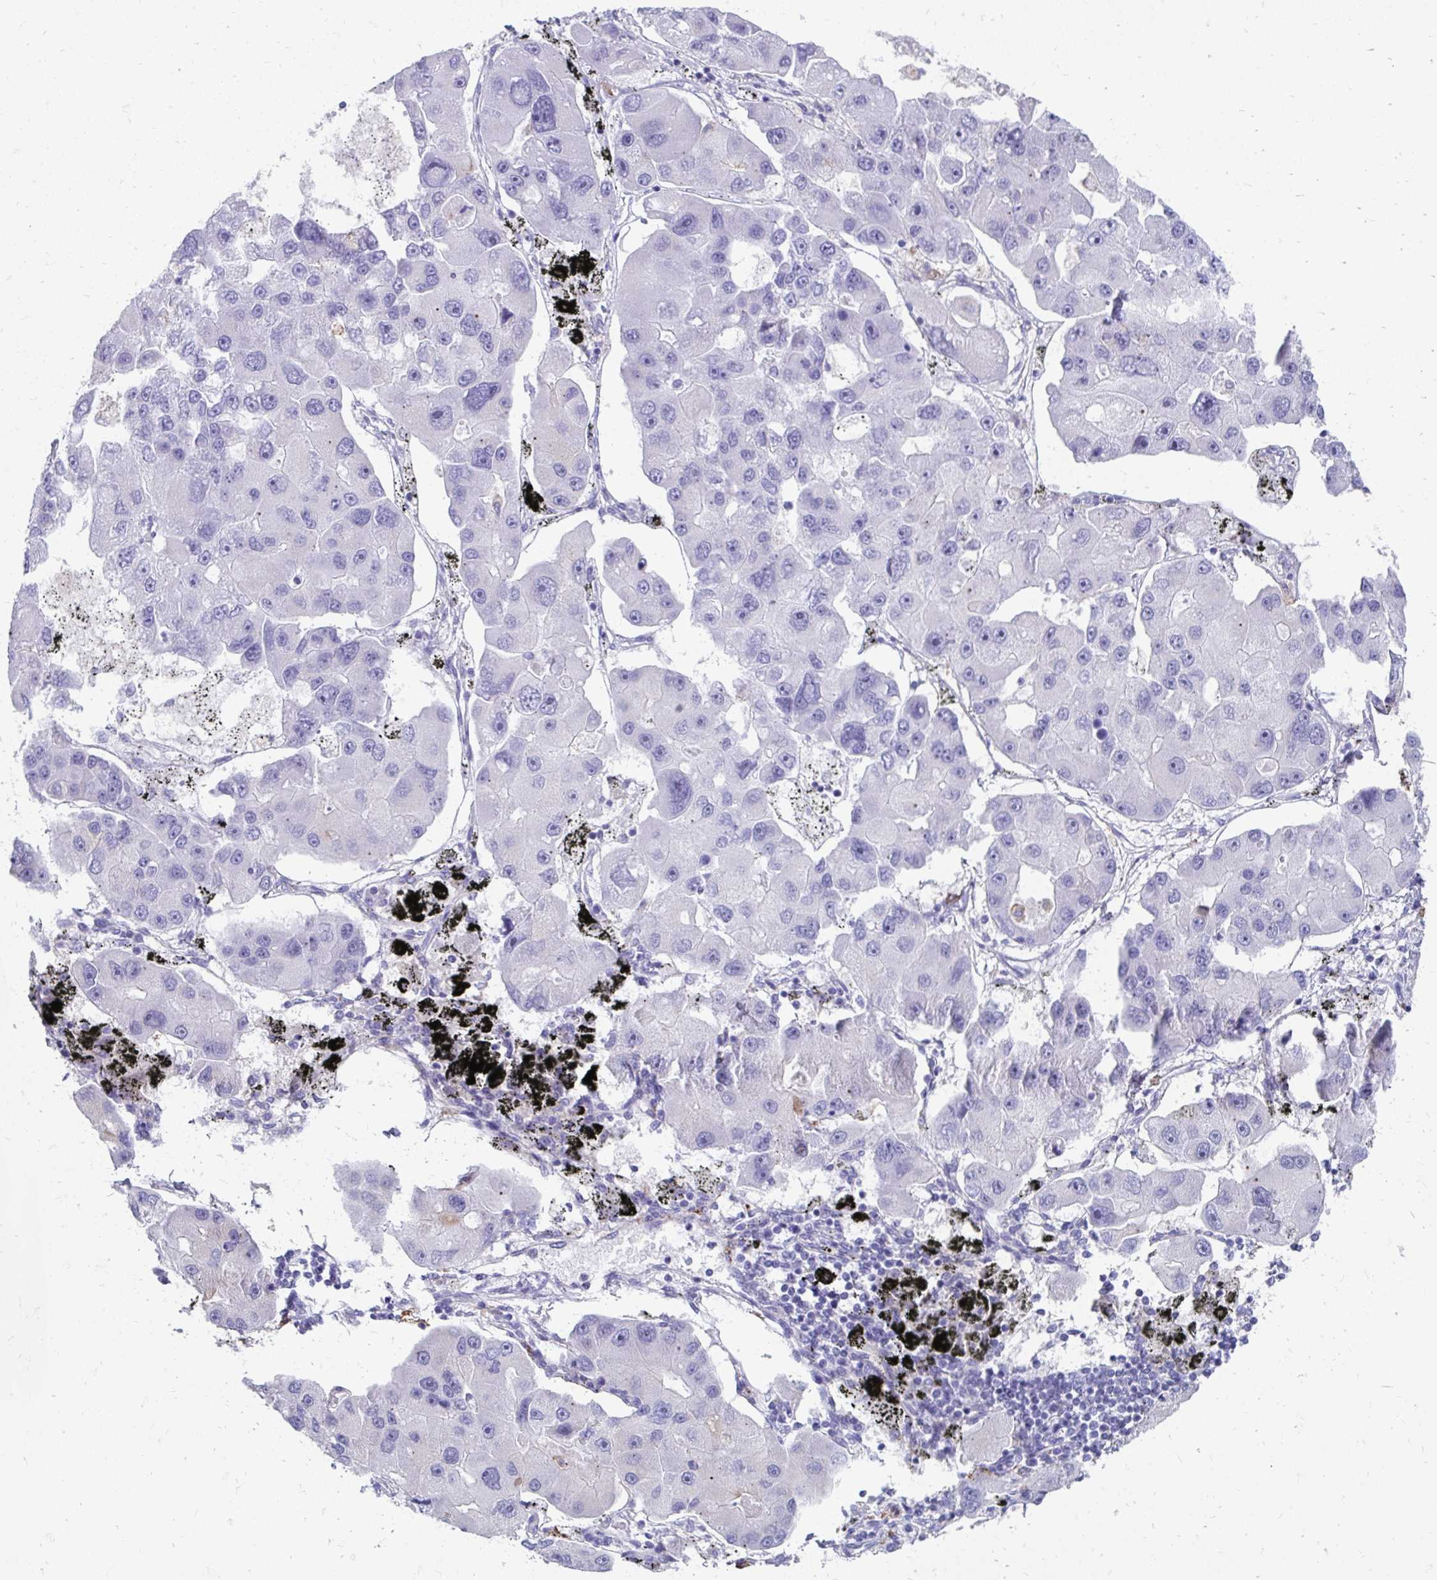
{"staining": {"intensity": "negative", "quantity": "none", "location": "none"}, "tissue": "lung cancer", "cell_type": "Tumor cells", "image_type": "cancer", "snomed": [{"axis": "morphology", "description": "Adenocarcinoma, NOS"}, {"axis": "topography", "description": "Lung"}], "caption": "High power microscopy image of an IHC image of adenocarcinoma (lung), revealing no significant expression in tumor cells.", "gene": "CD163", "patient": {"sex": "female", "age": 54}}